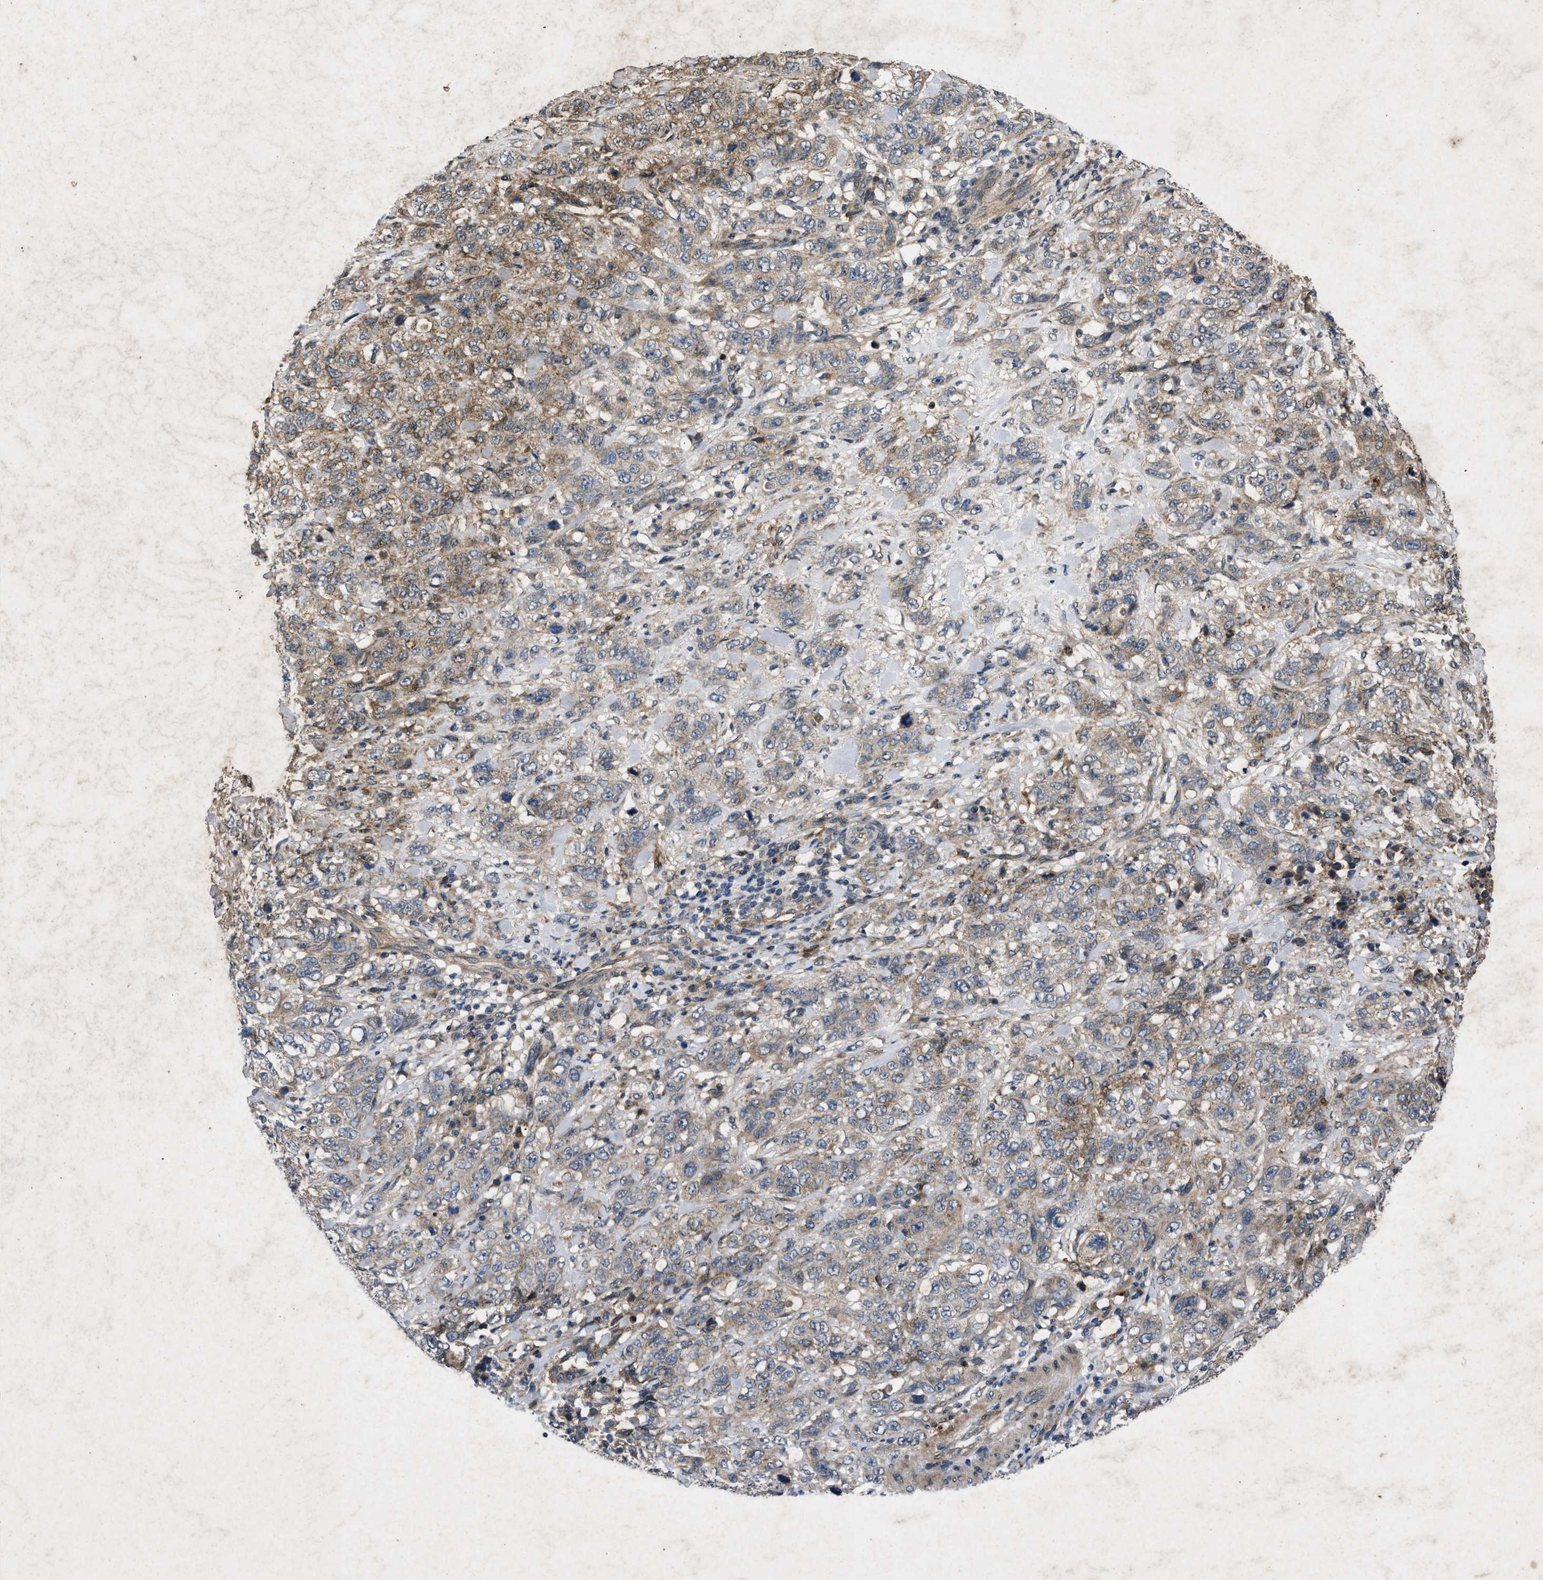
{"staining": {"intensity": "moderate", "quantity": ">75%", "location": "cytoplasmic/membranous"}, "tissue": "stomach cancer", "cell_type": "Tumor cells", "image_type": "cancer", "snomed": [{"axis": "morphology", "description": "Adenocarcinoma, NOS"}, {"axis": "topography", "description": "Stomach"}], "caption": "Human stomach cancer (adenocarcinoma) stained with a brown dye reveals moderate cytoplasmic/membranous positive positivity in about >75% of tumor cells.", "gene": "PRKG2", "patient": {"sex": "male", "age": 48}}